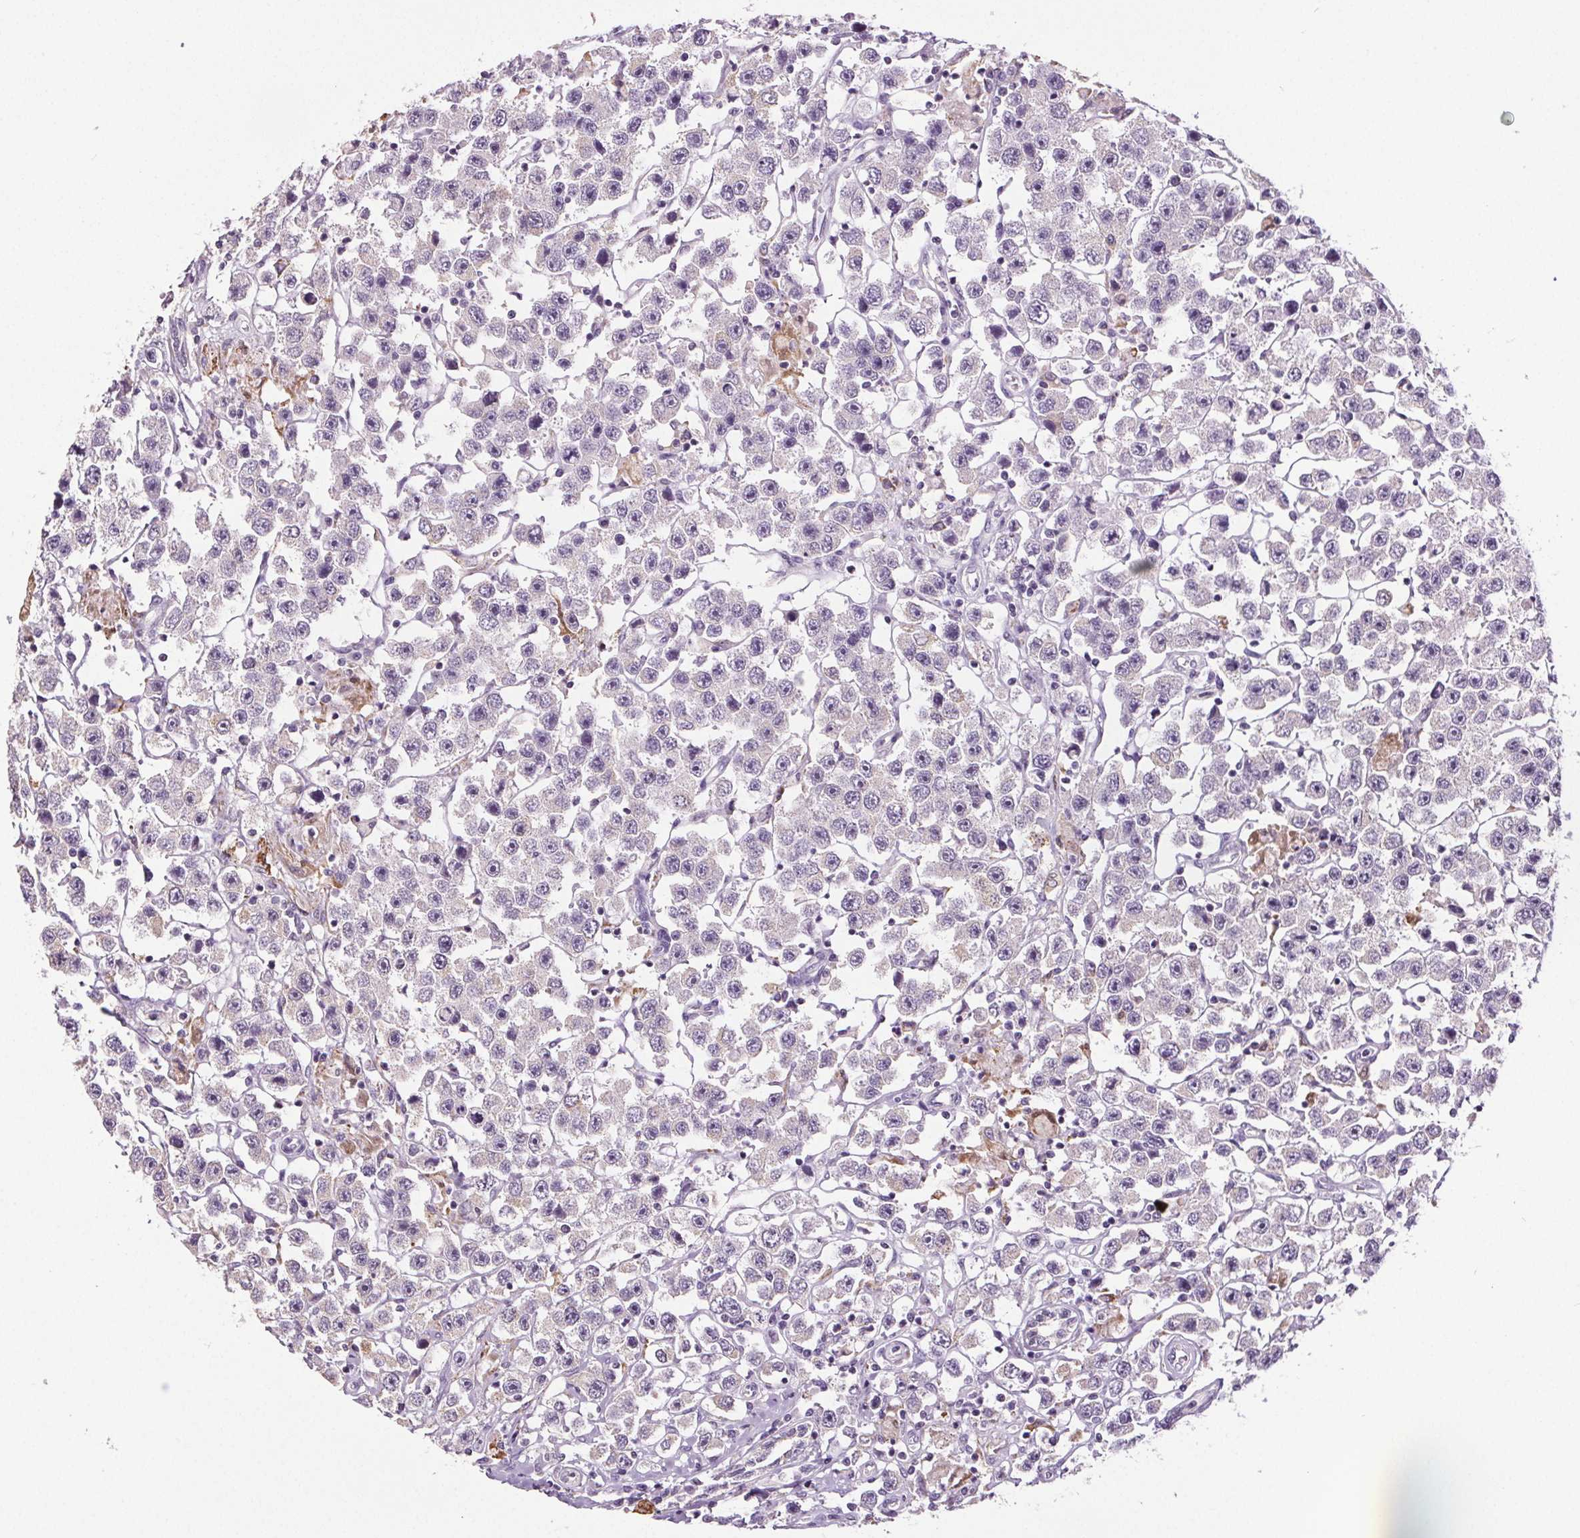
{"staining": {"intensity": "negative", "quantity": "none", "location": "none"}, "tissue": "testis cancer", "cell_type": "Tumor cells", "image_type": "cancer", "snomed": [{"axis": "morphology", "description": "Seminoma, NOS"}, {"axis": "topography", "description": "Testis"}], "caption": "Tumor cells show no significant expression in testis cancer.", "gene": "GPIHBP1", "patient": {"sex": "male", "age": 45}}